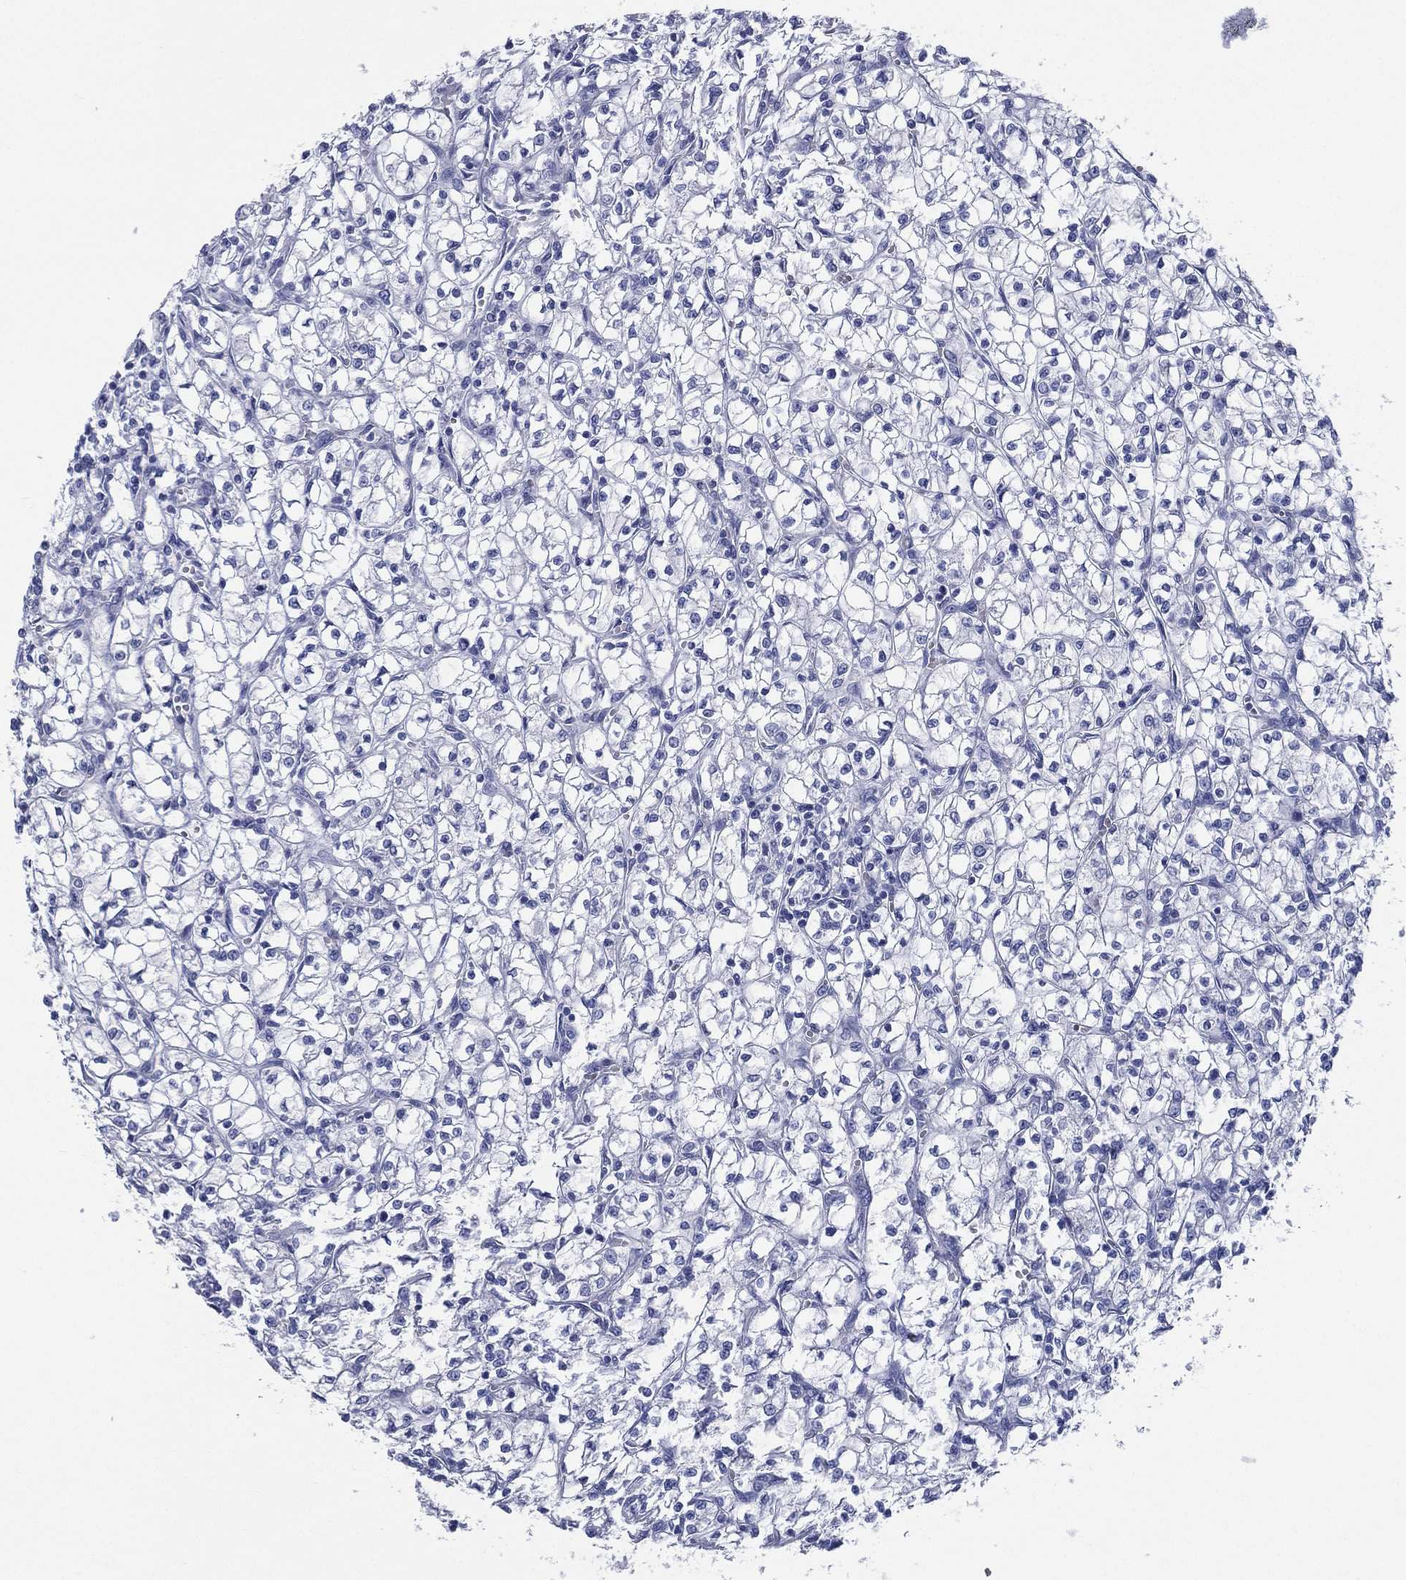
{"staining": {"intensity": "negative", "quantity": "none", "location": "none"}, "tissue": "renal cancer", "cell_type": "Tumor cells", "image_type": "cancer", "snomed": [{"axis": "morphology", "description": "Adenocarcinoma, NOS"}, {"axis": "topography", "description": "Kidney"}], "caption": "IHC of renal cancer (adenocarcinoma) reveals no staining in tumor cells.", "gene": "RSPH4A", "patient": {"sex": "female", "age": 64}}